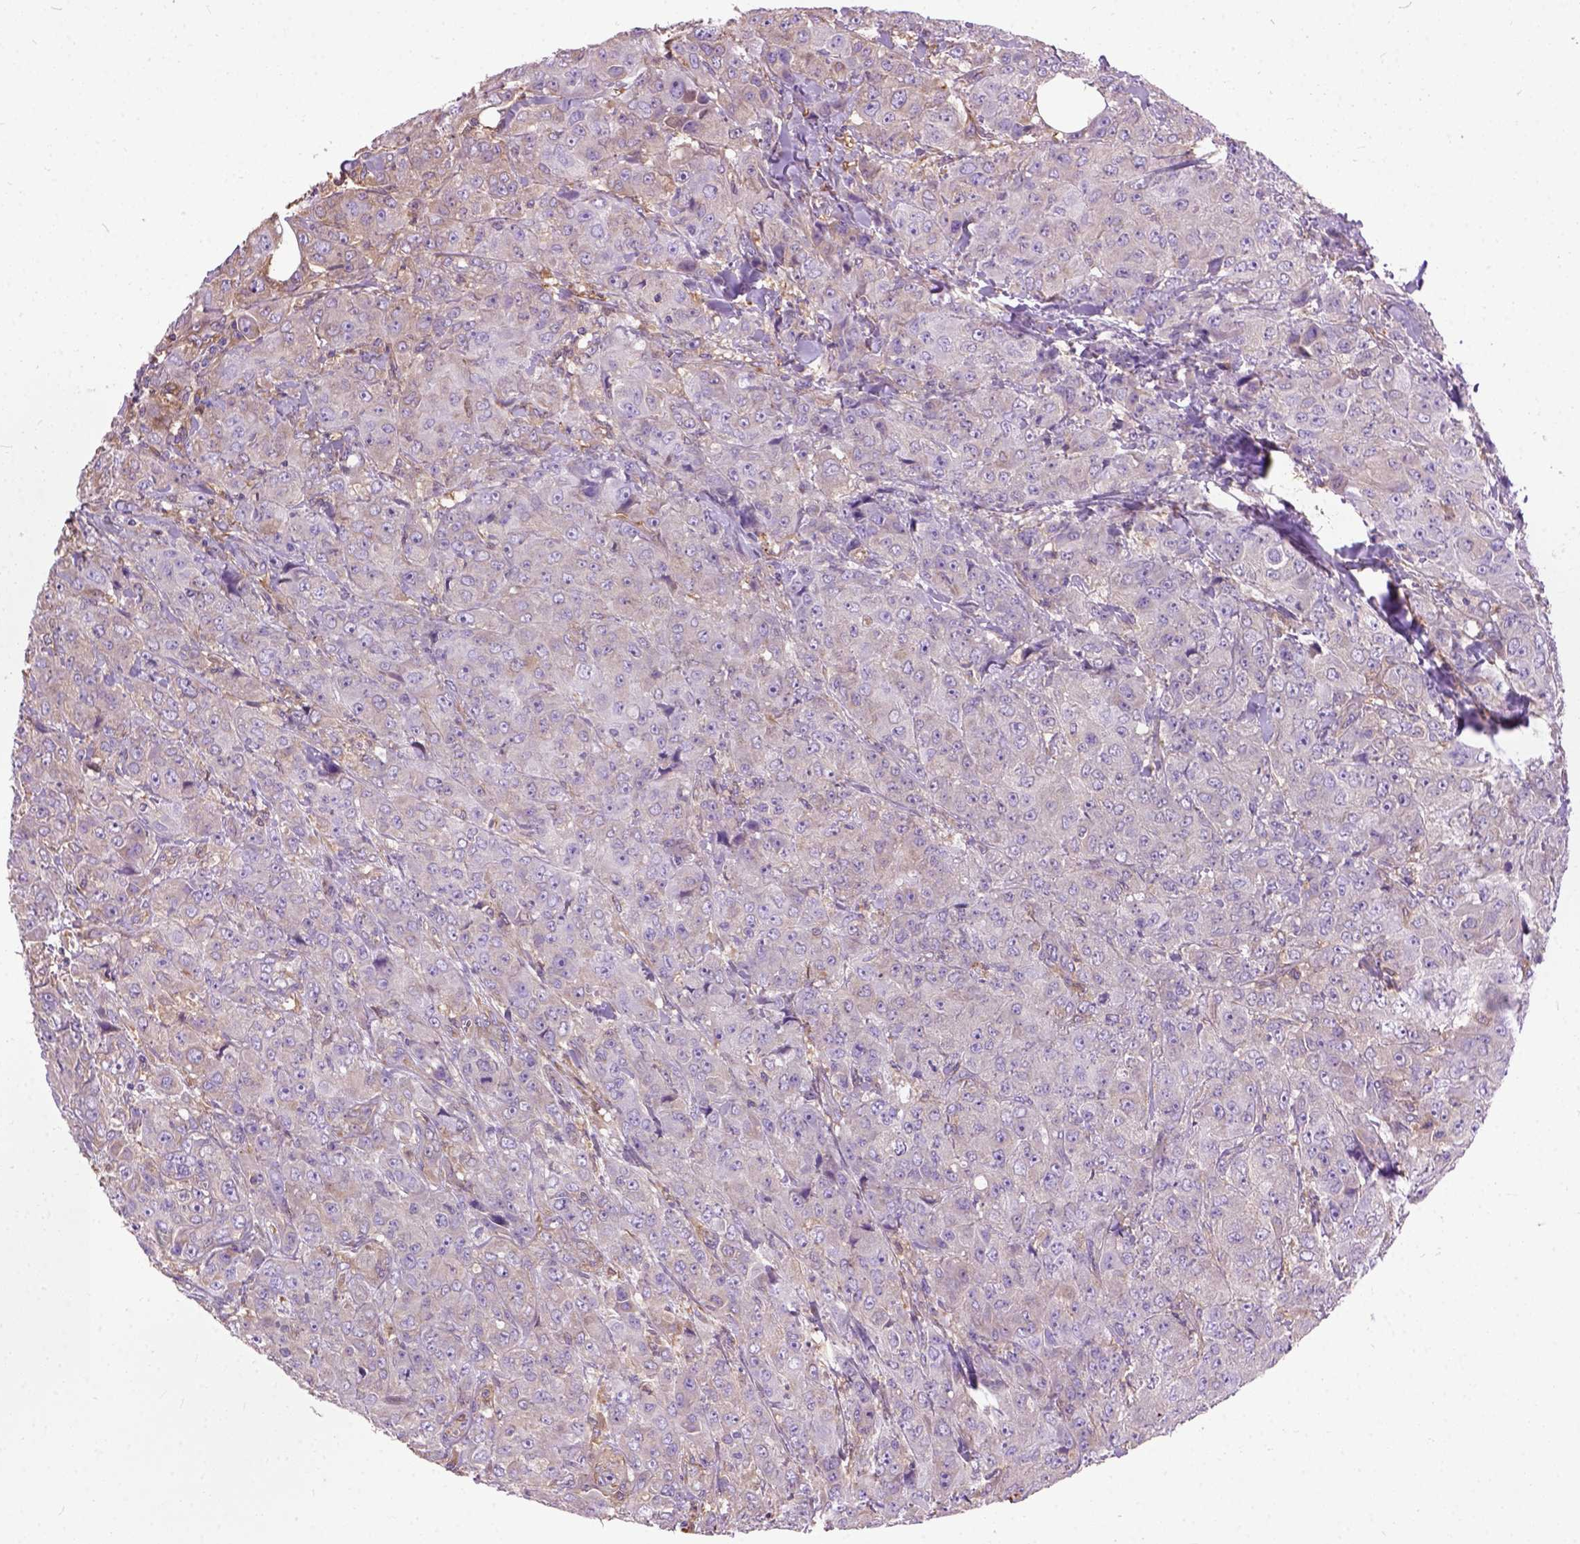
{"staining": {"intensity": "negative", "quantity": "none", "location": "none"}, "tissue": "breast cancer", "cell_type": "Tumor cells", "image_type": "cancer", "snomed": [{"axis": "morphology", "description": "Duct carcinoma"}, {"axis": "topography", "description": "Breast"}], "caption": "Infiltrating ductal carcinoma (breast) was stained to show a protein in brown. There is no significant expression in tumor cells.", "gene": "SEMA4F", "patient": {"sex": "female", "age": 43}}